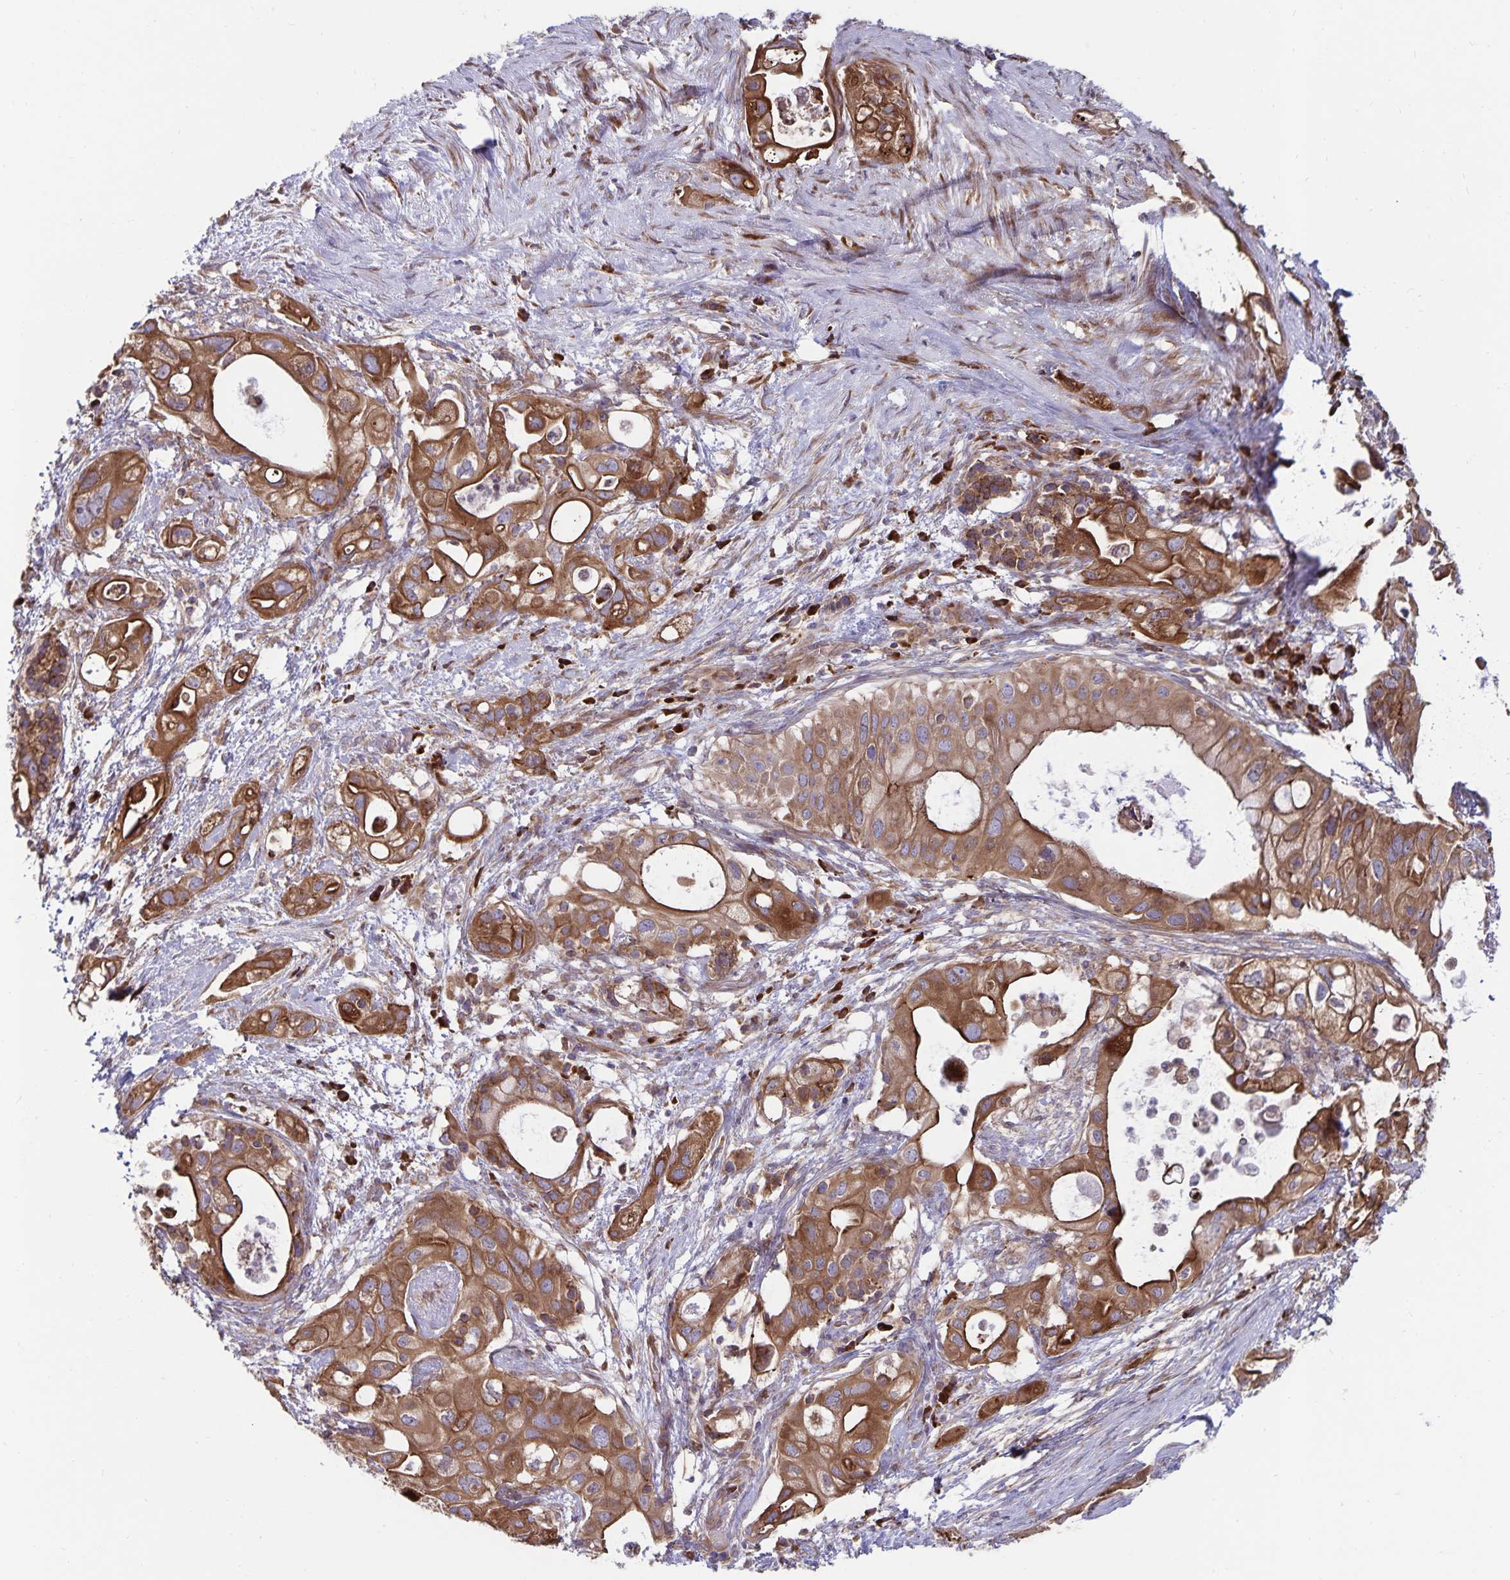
{"staining": {"intensity": "moderate", "quantity": ">75%", "location": "cytoplasmic/membranous"}, "tissue": "pancreatic cancer", "cell_type": "Tumor cells", "image_type": "cancer", "snomed": [{"axis": "morphology", "description": "Adenocarcinoma, NOS"}, {"axis": "topography", "description": "Pancreas"}], "caption": "Human adenocarcinoma (pancreatic) stained for a protein (brown) displays moderate cytoplasmic/membranous positive expression in about >75% of tumor cells.", "gene": "SEC62", "patient": {"sex": "female", "age": 72}}